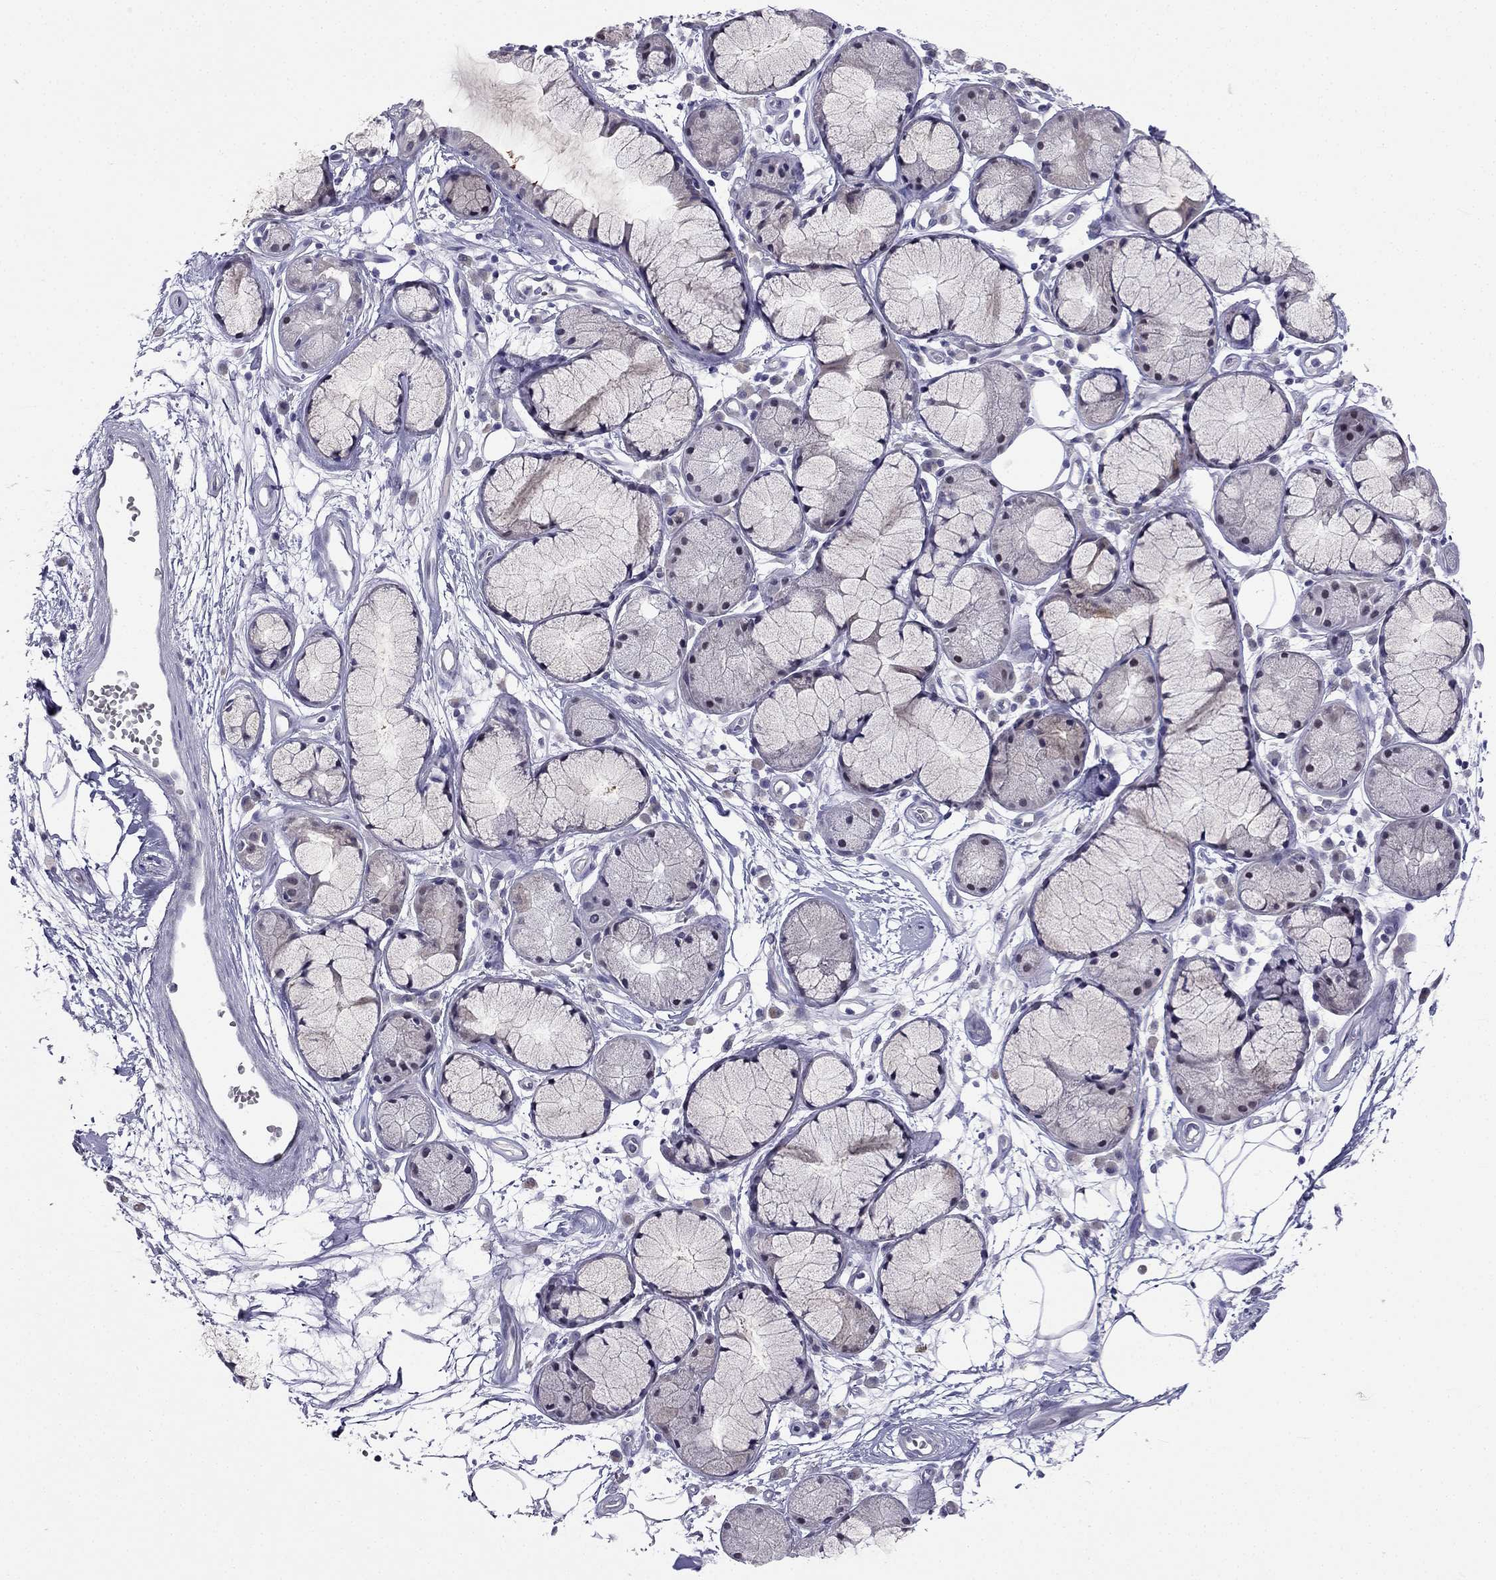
{"staining": {"intensity": "negative", "quantity": "none", "location": "none"}, "tissue": "adipose tissue", "cell_type": "Adipocytes", "image_type": "normal", "snomed": [{"axis": "morphology", "description": "Normal tissue, NOS"}, {"axis": "morphology", "description": "Squamous cell carcinoma, NOS"}, {"axis": "topography", "description": "Cartilage tissue"}, {"axis": "topography", "description": "Lung"}], "caption": "Immunohistochemistry (IHC) of normal human adipose tissue reveals no positivity in adipocytes.", "gene": "C16orf89", "patient": {"sex": "male", "age": 66}}